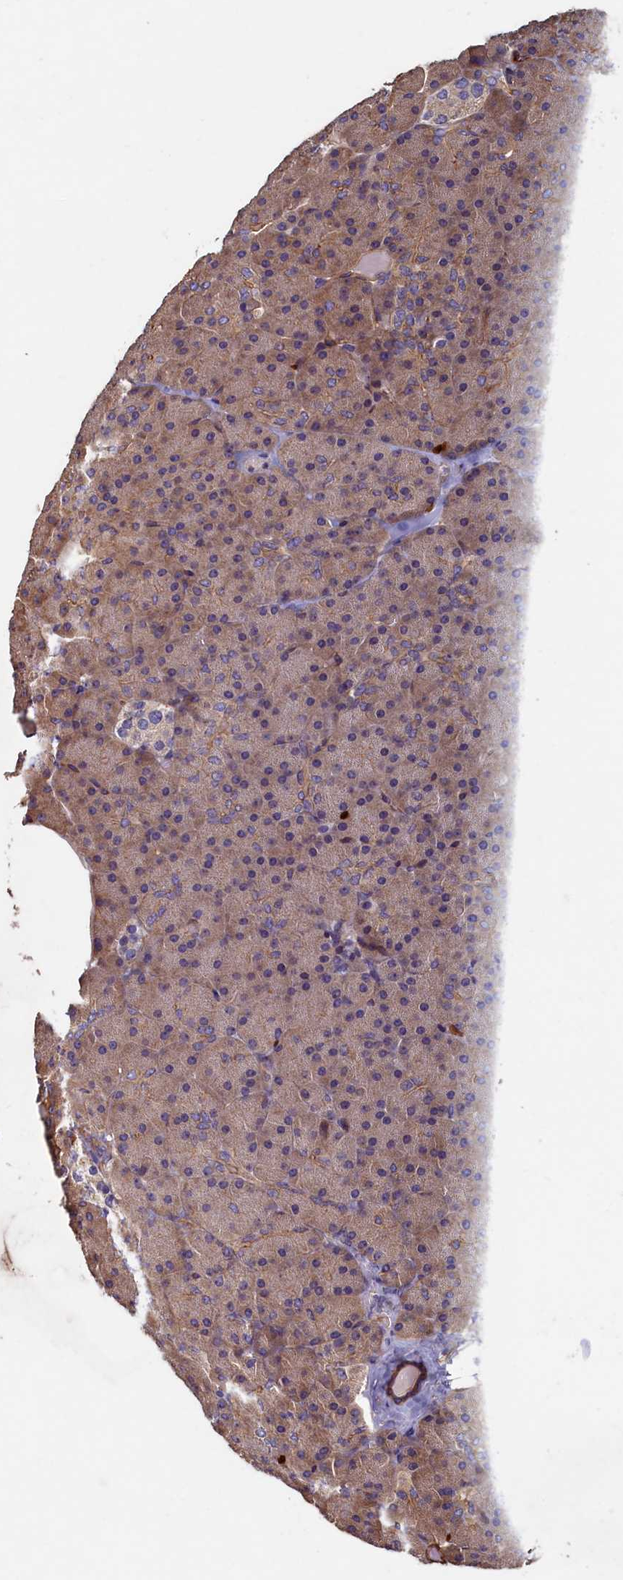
{"staining": {"intensity": "moderate", "quantity": ">75%", "location": "cytoplasmic/membranous"}, "tissue": "pancreas", "cell_type": "Exocrine glandular cells", "image_type": "normal", "snomed": [{"axis": "morphology", "description": "Normal tissue, NOS"}, {"axis": "morphology", "description": "Carcinoid, malignant, NOS"}, {"axis": "topography", "description": "Pancreas"}], "caption": "Immunohistochemistry (IHC) image of normal pancreas: human pancreas stained using IHC reveals medium levels of moderate protein expression localized specifically in the cytoplasmic/membranous of exocrine glandular cells, appearing as a cytoplasmic/membranous brown color.", "gene": "CCDC102B", "patient": {"sex": "female", "age": 35}}